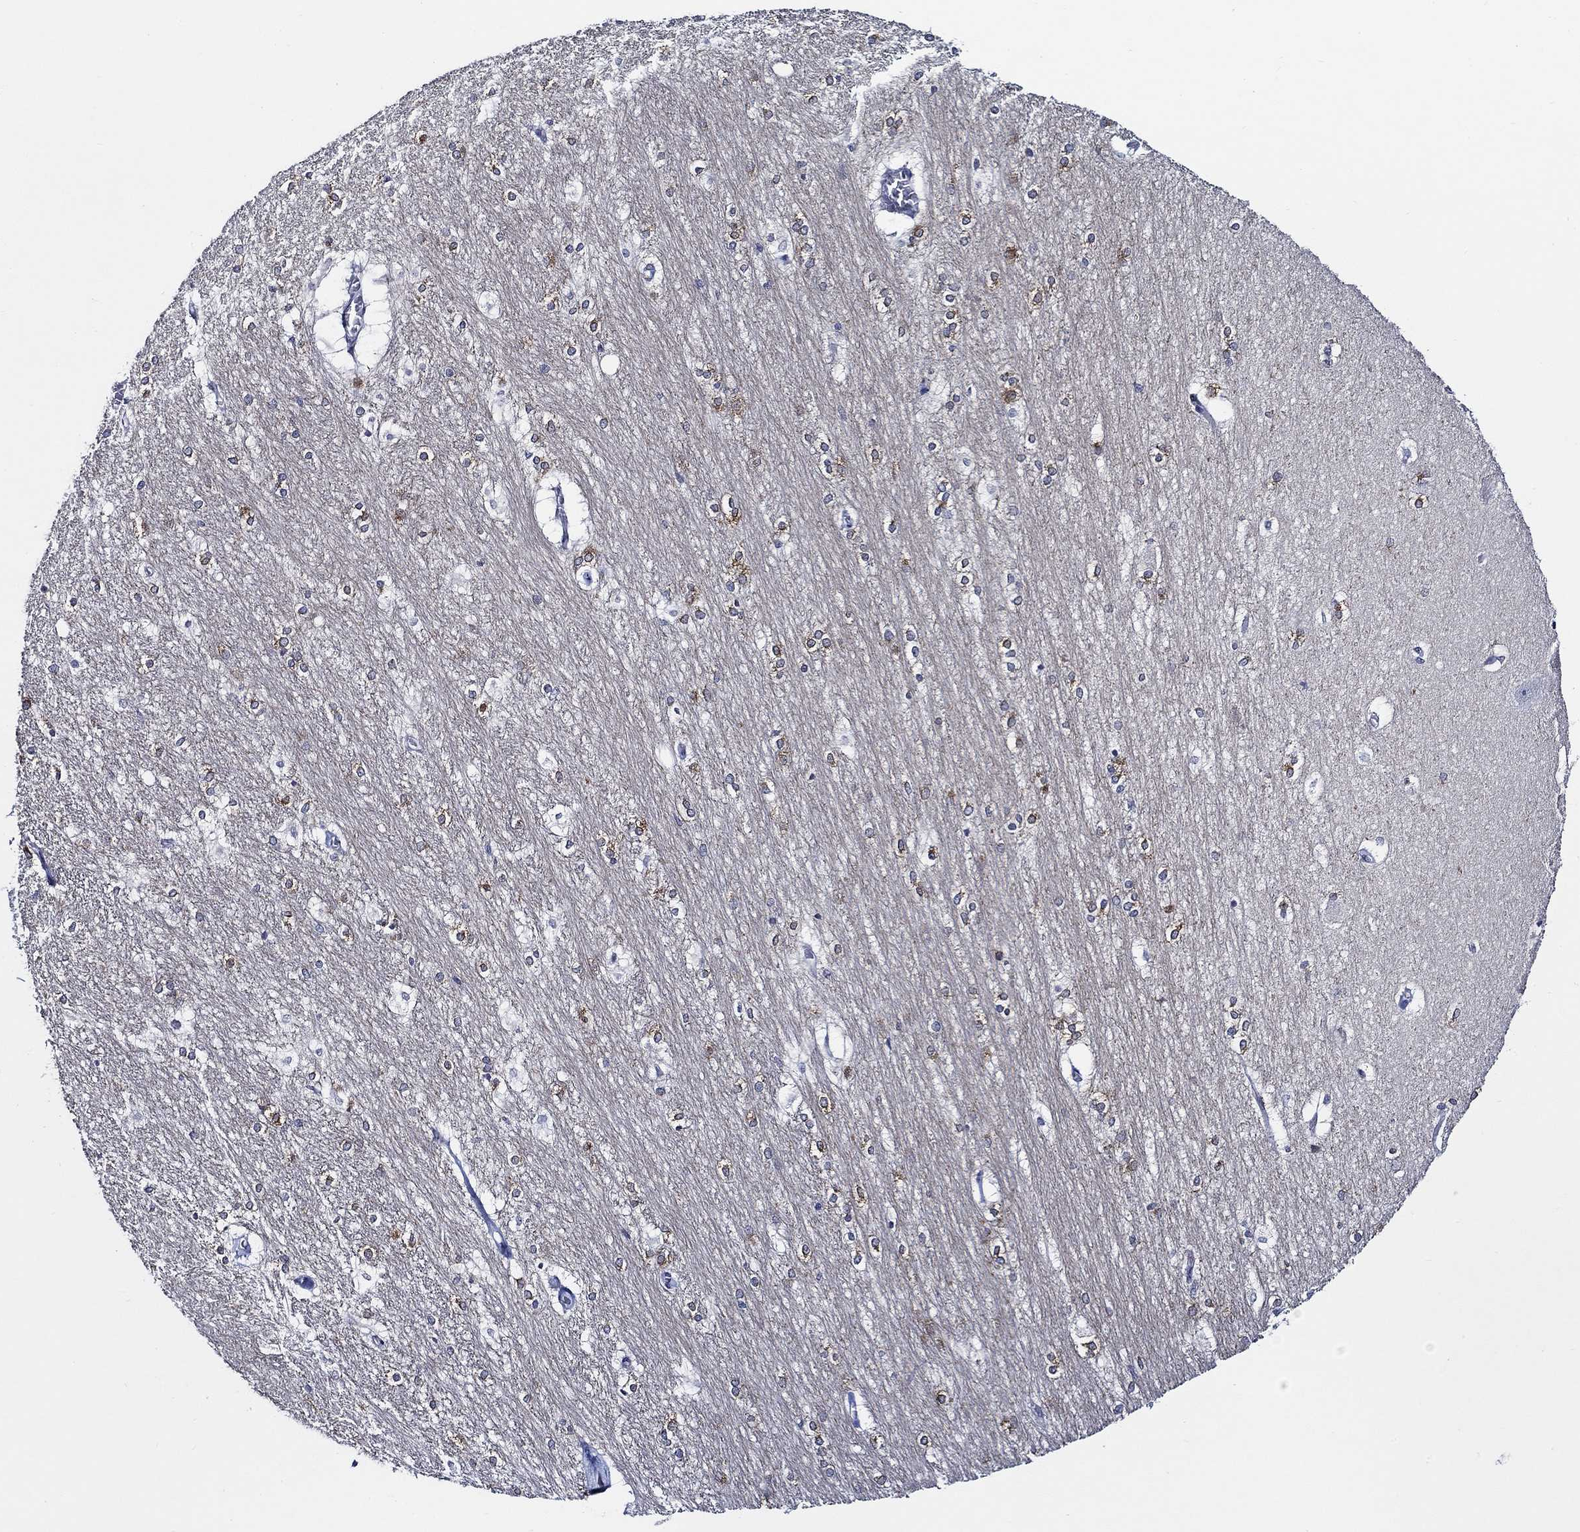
{"staining": {"intensity": "strong", "quantity": "25%-75%", "location": "cytoplasmic/membranous"}, "tissue": "hippocampus", "cell_type": "Glial cells", "image_type": "normal", "snomed": [{"axis": "morphology", "description": "Normal tissue, NOS"}, {"axis": "topography", "description": "Cerebral cortex"}, {"axis": "topography", "description": "Hippocampus"}], "caption": "About 25%-75% of glial cells in benign hippocampus show strong cytoplasmic/membranous protein staining as visualized by brown immunohistochemical staining.", "gene": "C8orf48", "patient": {"sex": "female", "age": 19}}